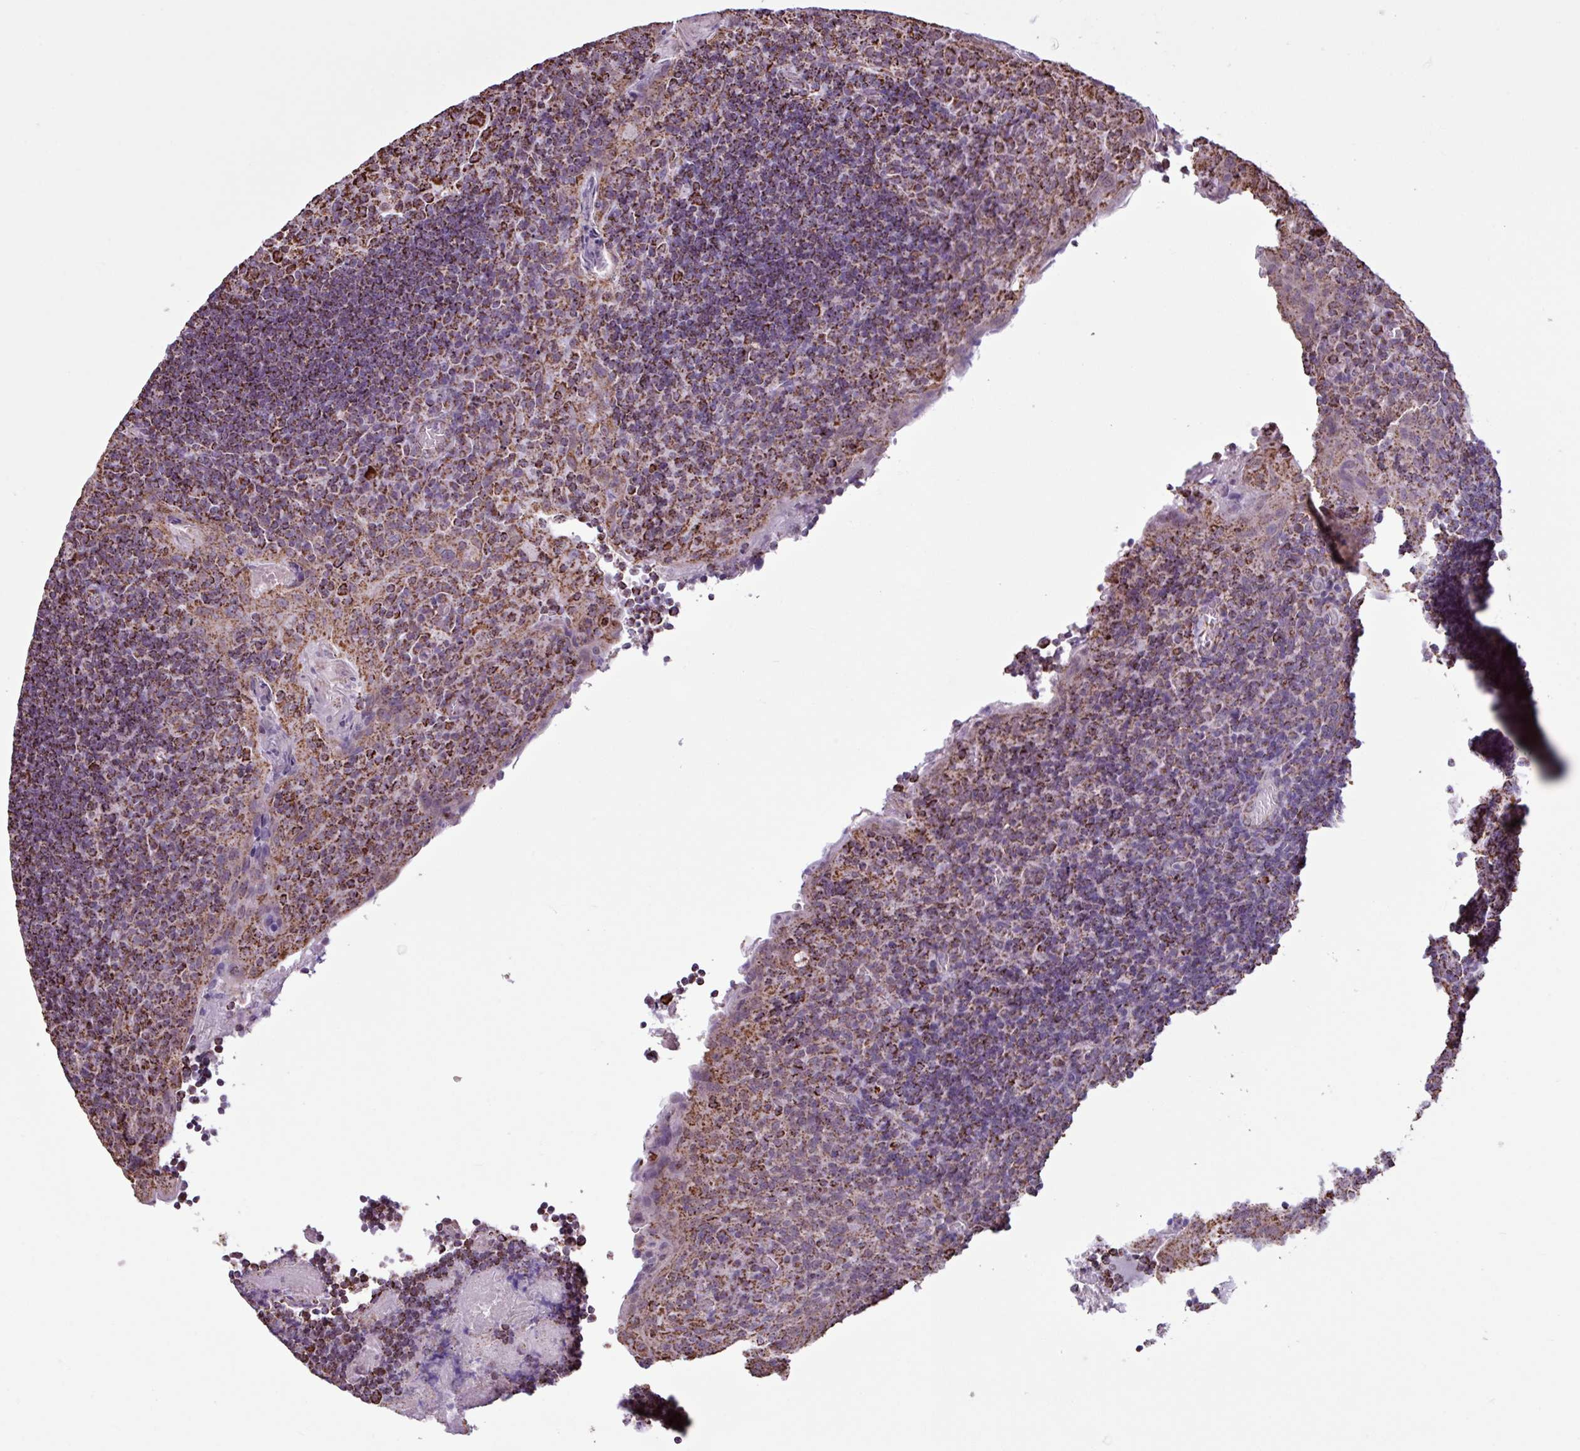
{"staining": {"intensity": "strong", "quantity": ">75%", "location": "cytoplasmic/membranous"}, "tissue": "tonsil", "cell_type": "Germinal center cells", "image_type": "normal", "snomed": [{"axis": "morphology", "description": "Normal tissue, NOS"}, {"axis": "topography", "description": "Tonsil"}], "caption": "Tonsil stained for a protein exhibits strong cytoplasmic/membranous positivity in germinal center cells. Nuclei are stained in blue.", "gene": "ALG8", "patient": {"sex": "male", "age": 17}}